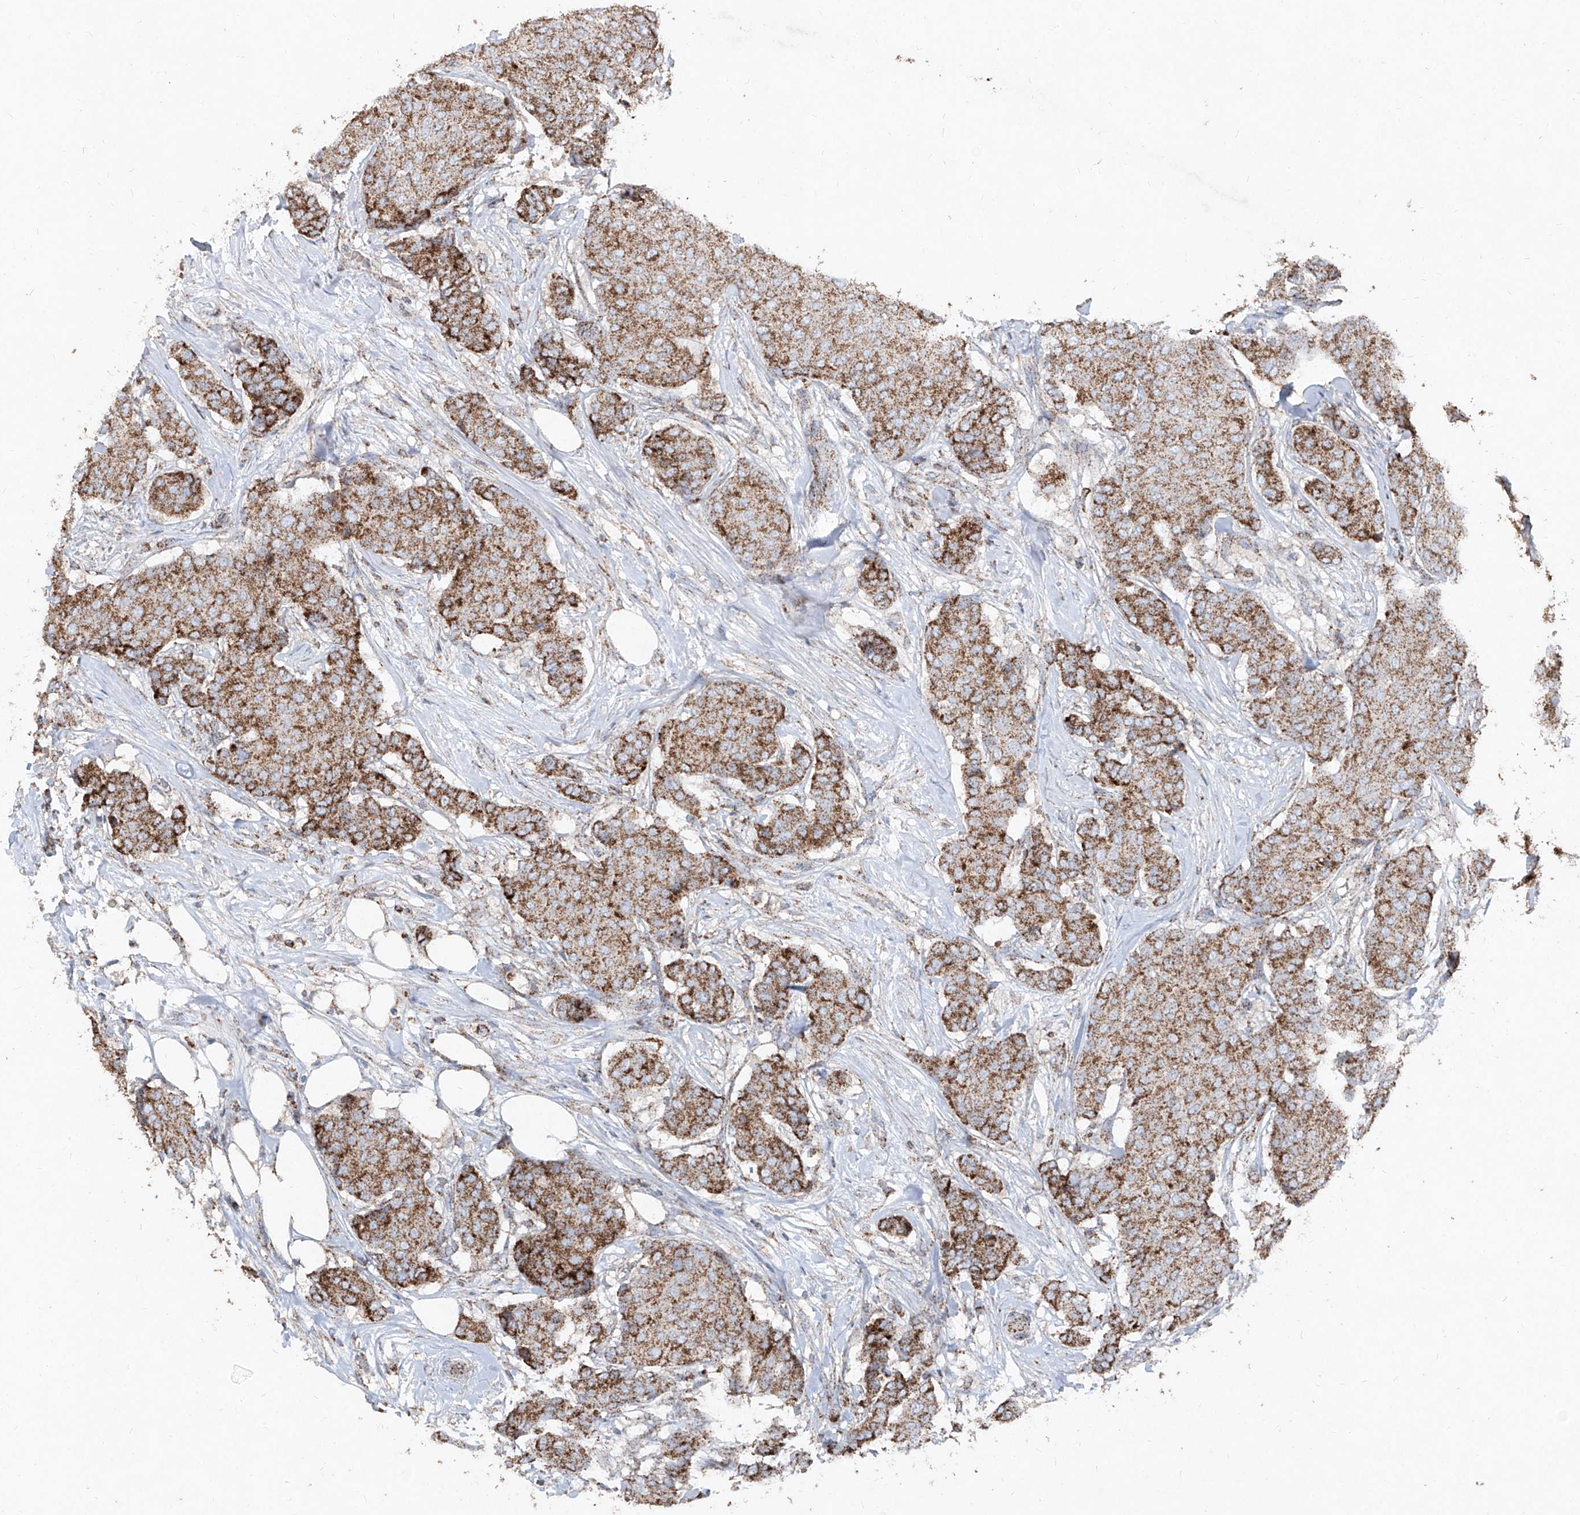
{"staining": {"intensity": "moderate", "quantity": ">75%", "location": "cytoplasmic/membranous"}, "tissue": "breast cancer", "cell_type": "Tumor cells", "image_type": "cancer", "snomed": [{"axis": "morphology", "description": "Duct carcinoma"}, {"axis": "topography", "description": "Breast"}], "caption": "Protein staining shows moderate cytoplasmic/membranous staining in approximately >75% of tumor cells in breast invasive ductal carcinoma.", "gene": "ABCD3", "patient": {"sex": "female", "age": 75}}